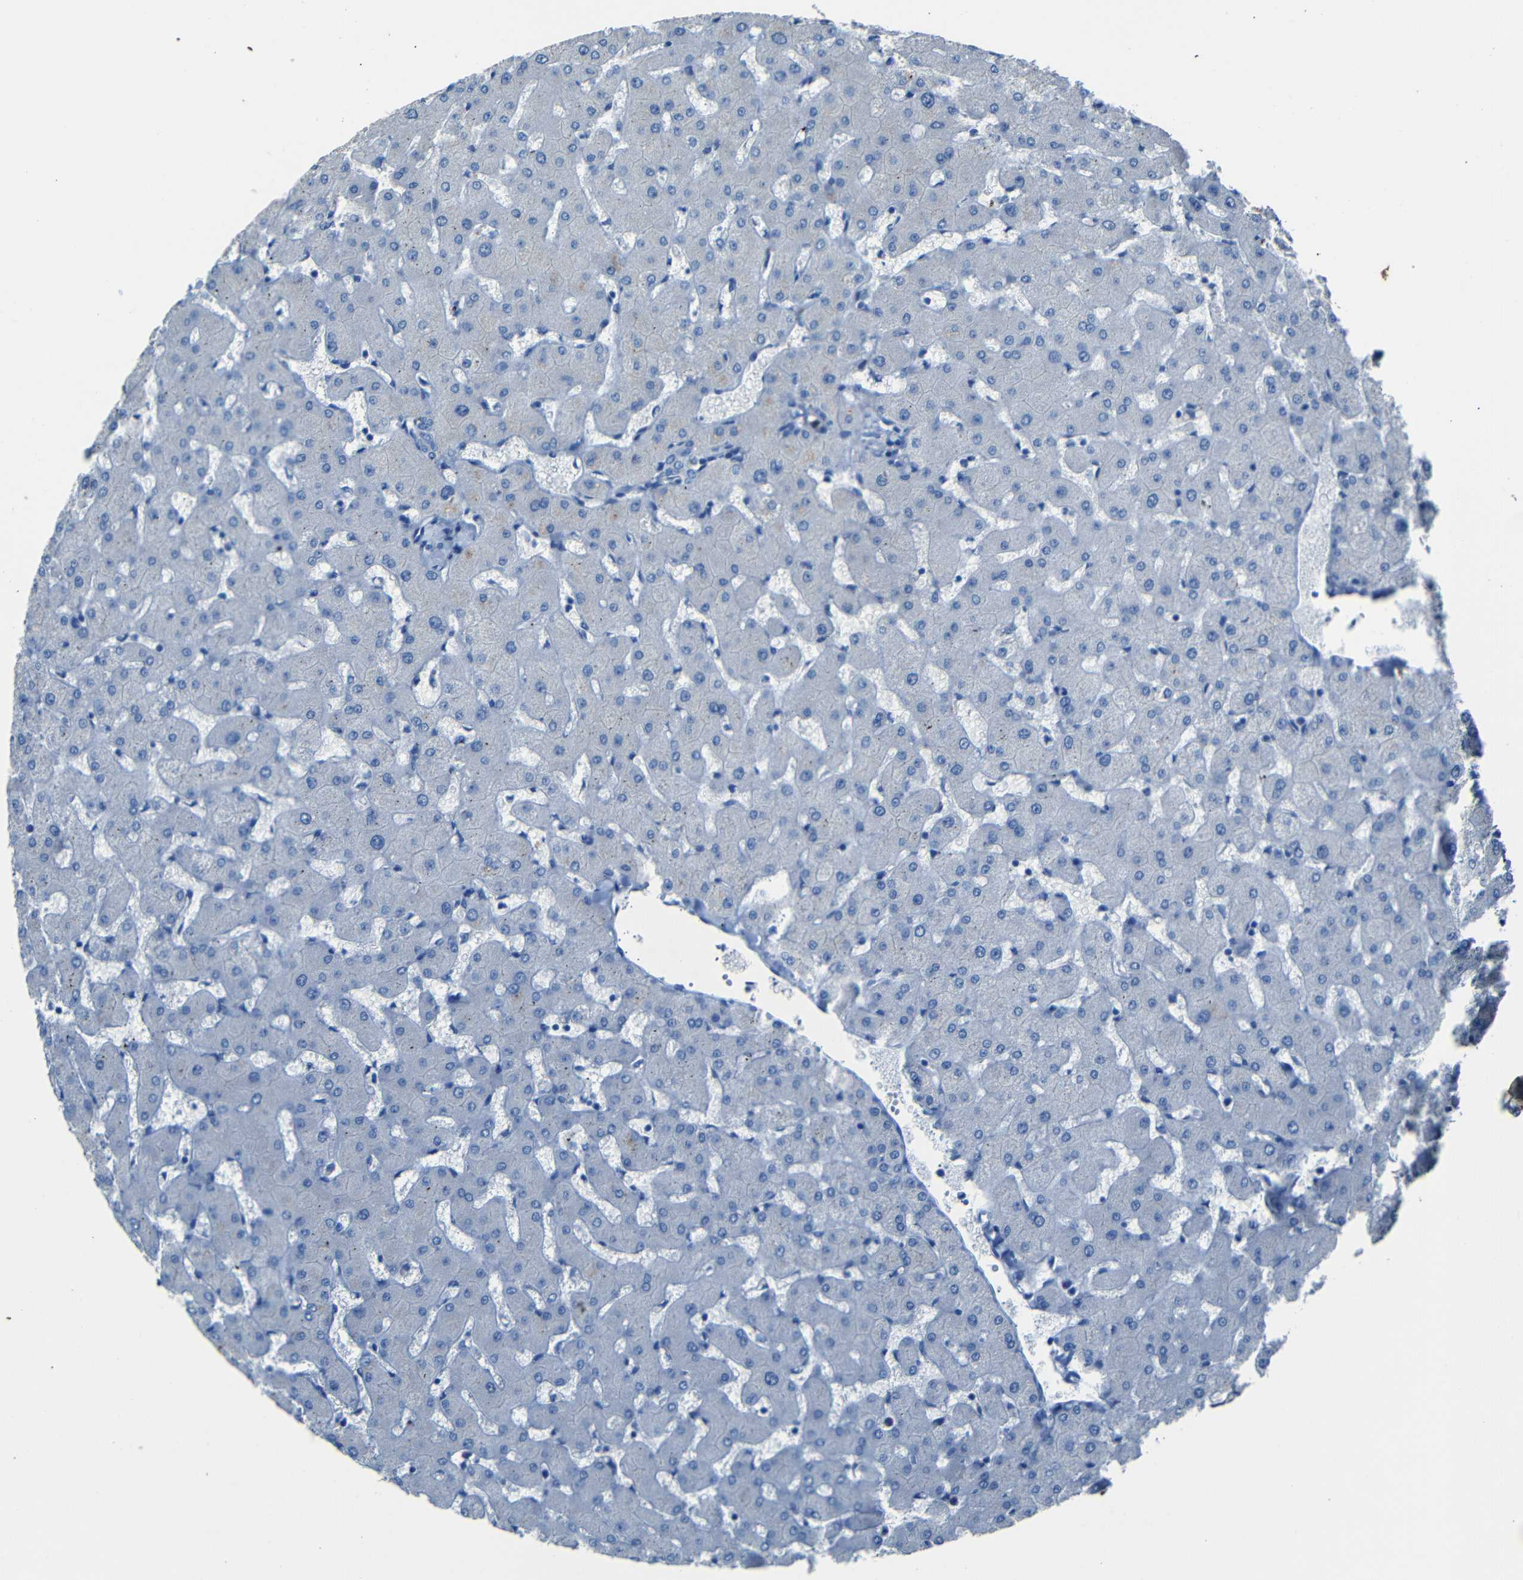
{"staining": {"intensity": "negative", "quantity": "none", "location": "none"}, "tissue": "liver", "cell_type": "Cholangiocytes", "image_type": "normal", "snomed": [{"axis": "morphology", "description": "Normal tissue, NOS"}, {"axis": "topography", "description": "Liver"}], "caption": "High magnification brightfield microscopy of normal liver stained with DAB (brown) and counterstained with hematoxylin (blue): cholangiocytes show no significant positivity. The staining was performed using DAB to visualize the protein expression in brown, while the nuclei were stained in blue with hematoxylin (Magnification: 20x).", "gene": "CLDN11", "patient": {"sex": "female", "age": 63}}